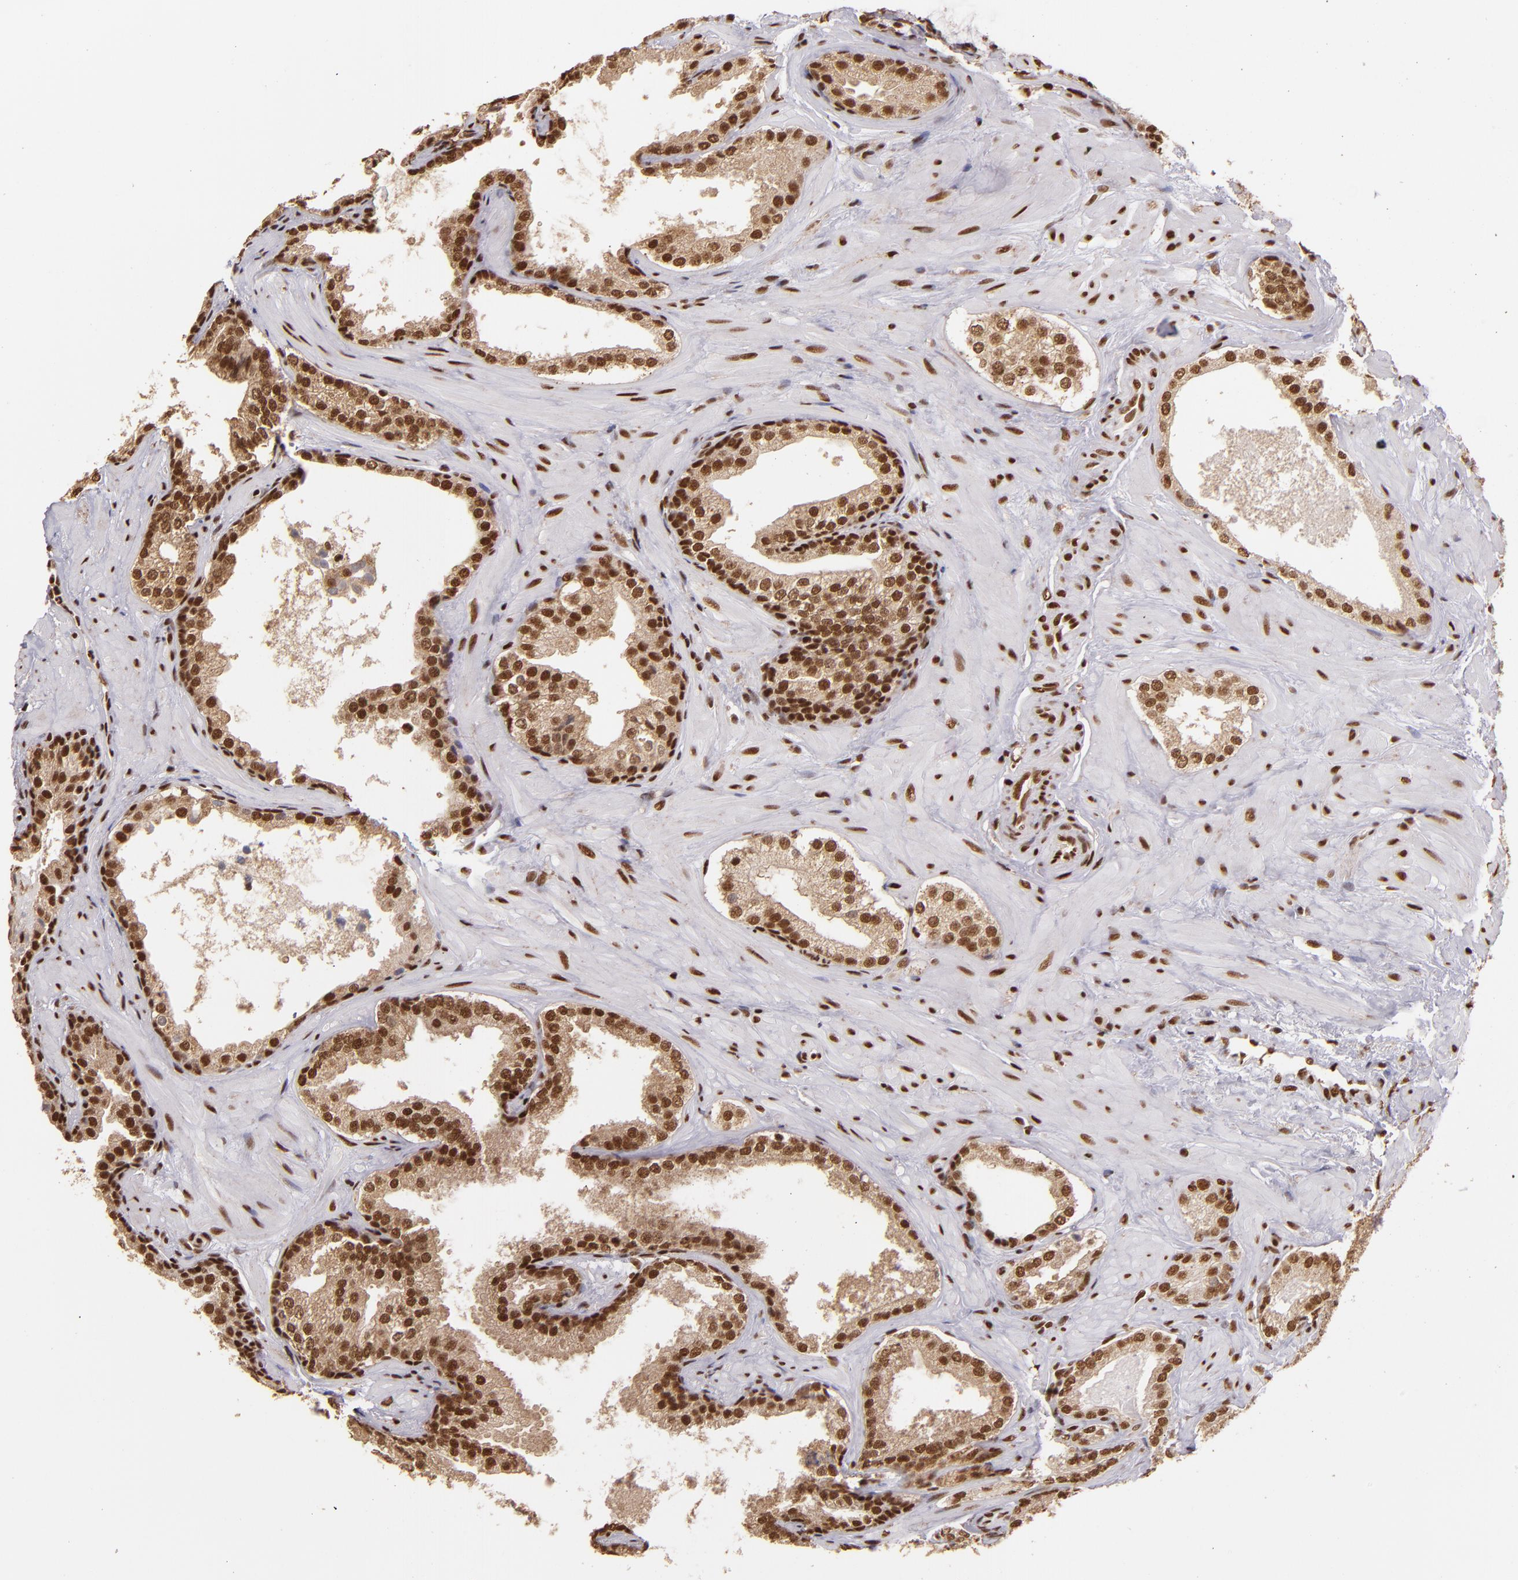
{"staining": {"intensity": "moderate", "quantity": ">75%", "location": "cytoplasmic/membranous,nuclear"}, "tissue": "prostate cancer", "cell_type": "Tumor cells", "image_type": "cancer", "snomed": [{"axis": "morphology", "description": "Adenocarcinoma, Low grade"}, {"axis": "topography", "description": "Prostate"}], "caption": "Immunohistochemistry histopathology image of human prostate low-grade adenocarcinoma stained for a protein (brown), which reveals medium levels of moderate cytoplasmic/membranous and nuclear staining in about >75% of tumor cells.", "gene": "SP1", "patient": {"sex": "male", "age": 69}}